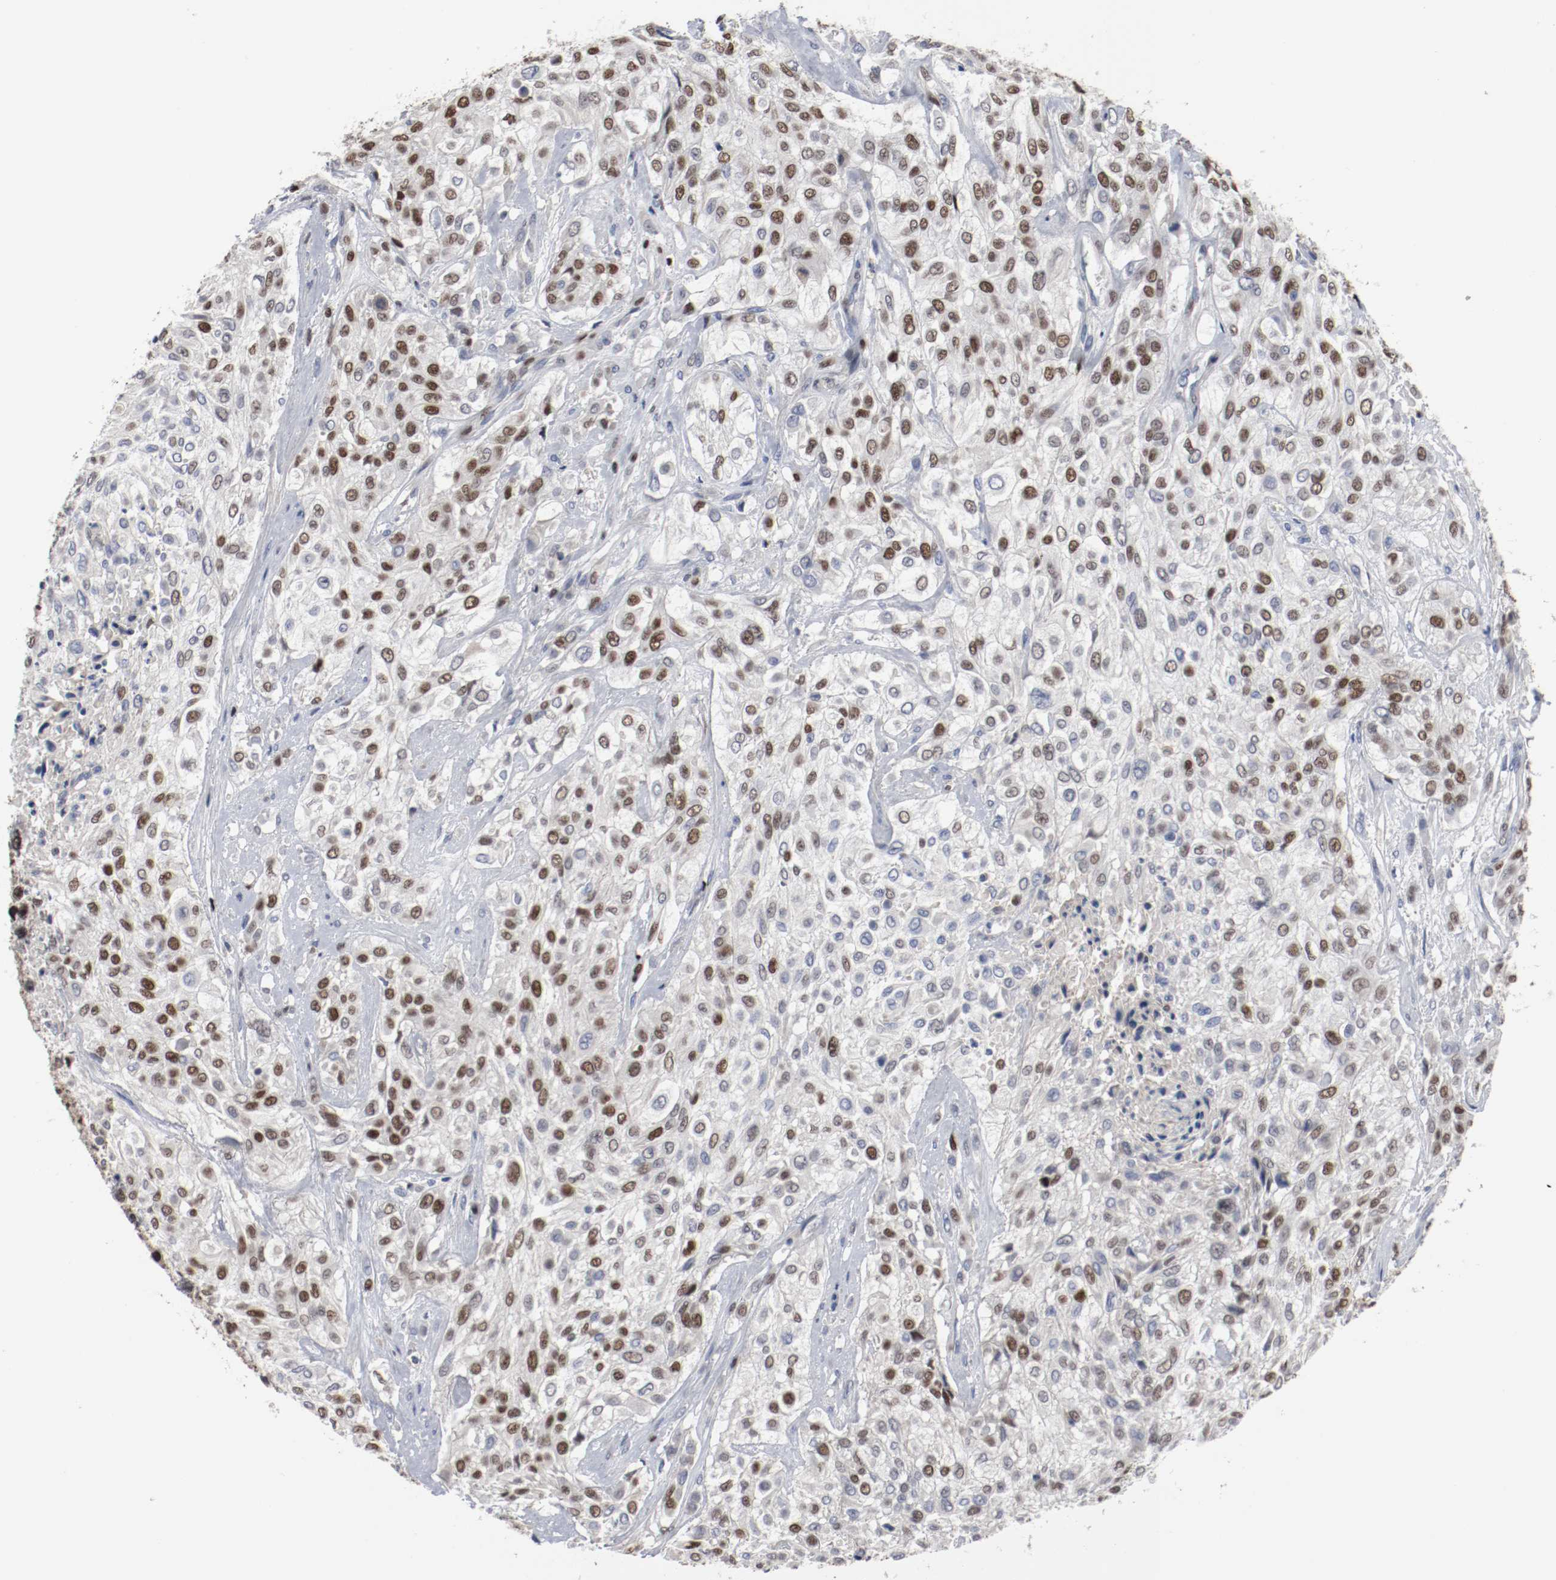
{"staining": {"intensity": "moderate", "quantity": "25%-75%", "location": "nuclear"}, "tissue": "urothelial cancer", "cell_type": "Tumor cells", "image_type": "cancer", "snomed": [{"axis": "morphology", "description": "Urothelial carcinoma, High grade"}, {"axis": "topography", "description": "Urinary bladder"}], "caption": "This is a histology image of IHC staining of high-grade urothelial carcinoma, which shows moderate positivity in the nuclear of tumor cells.", "gene": "MCM6", "patient": {"sex": "male", "age": 57}}